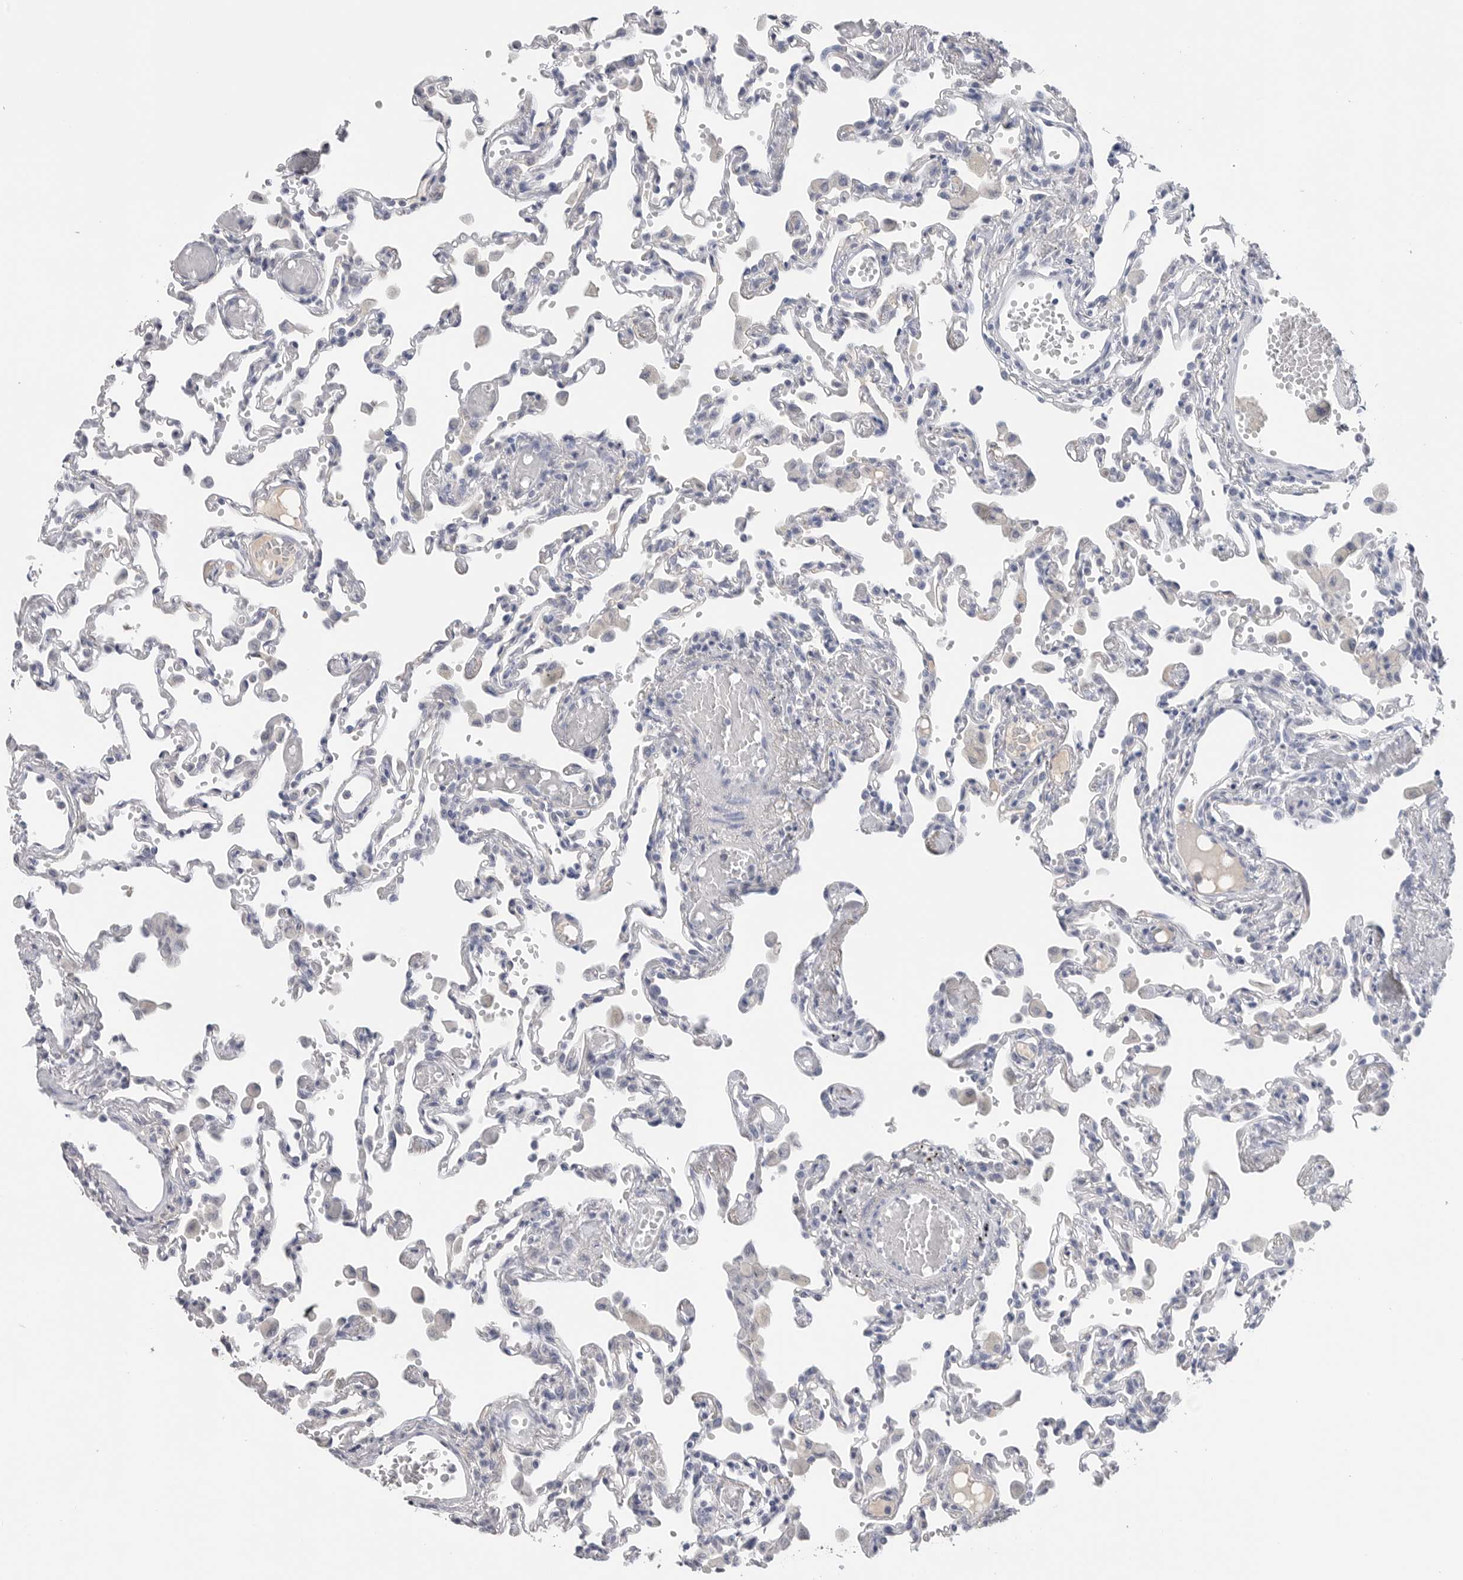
{"staining": {"intensity": "negative", "quantity": "none", "location": "none"}, "tissue": "lung", "cell_type": "Alveolar cells", "image_type": "normal", "snomed": [{"axis": "morphology", "description": "Normal tissue, NOS"}, {"axis": "topography", "description": "Bronchus"}, {"axis": "topography", "description": "Lung"}], "caption": "A photomicrograph of human lung is negative for staining in alveolar cells. (Brightfield microscopy of DAB (3,3'-diaminobenzidine) IHC at high magnification).", "gene": "FABP6", "patient": {"sex": "female", "age": 49}}